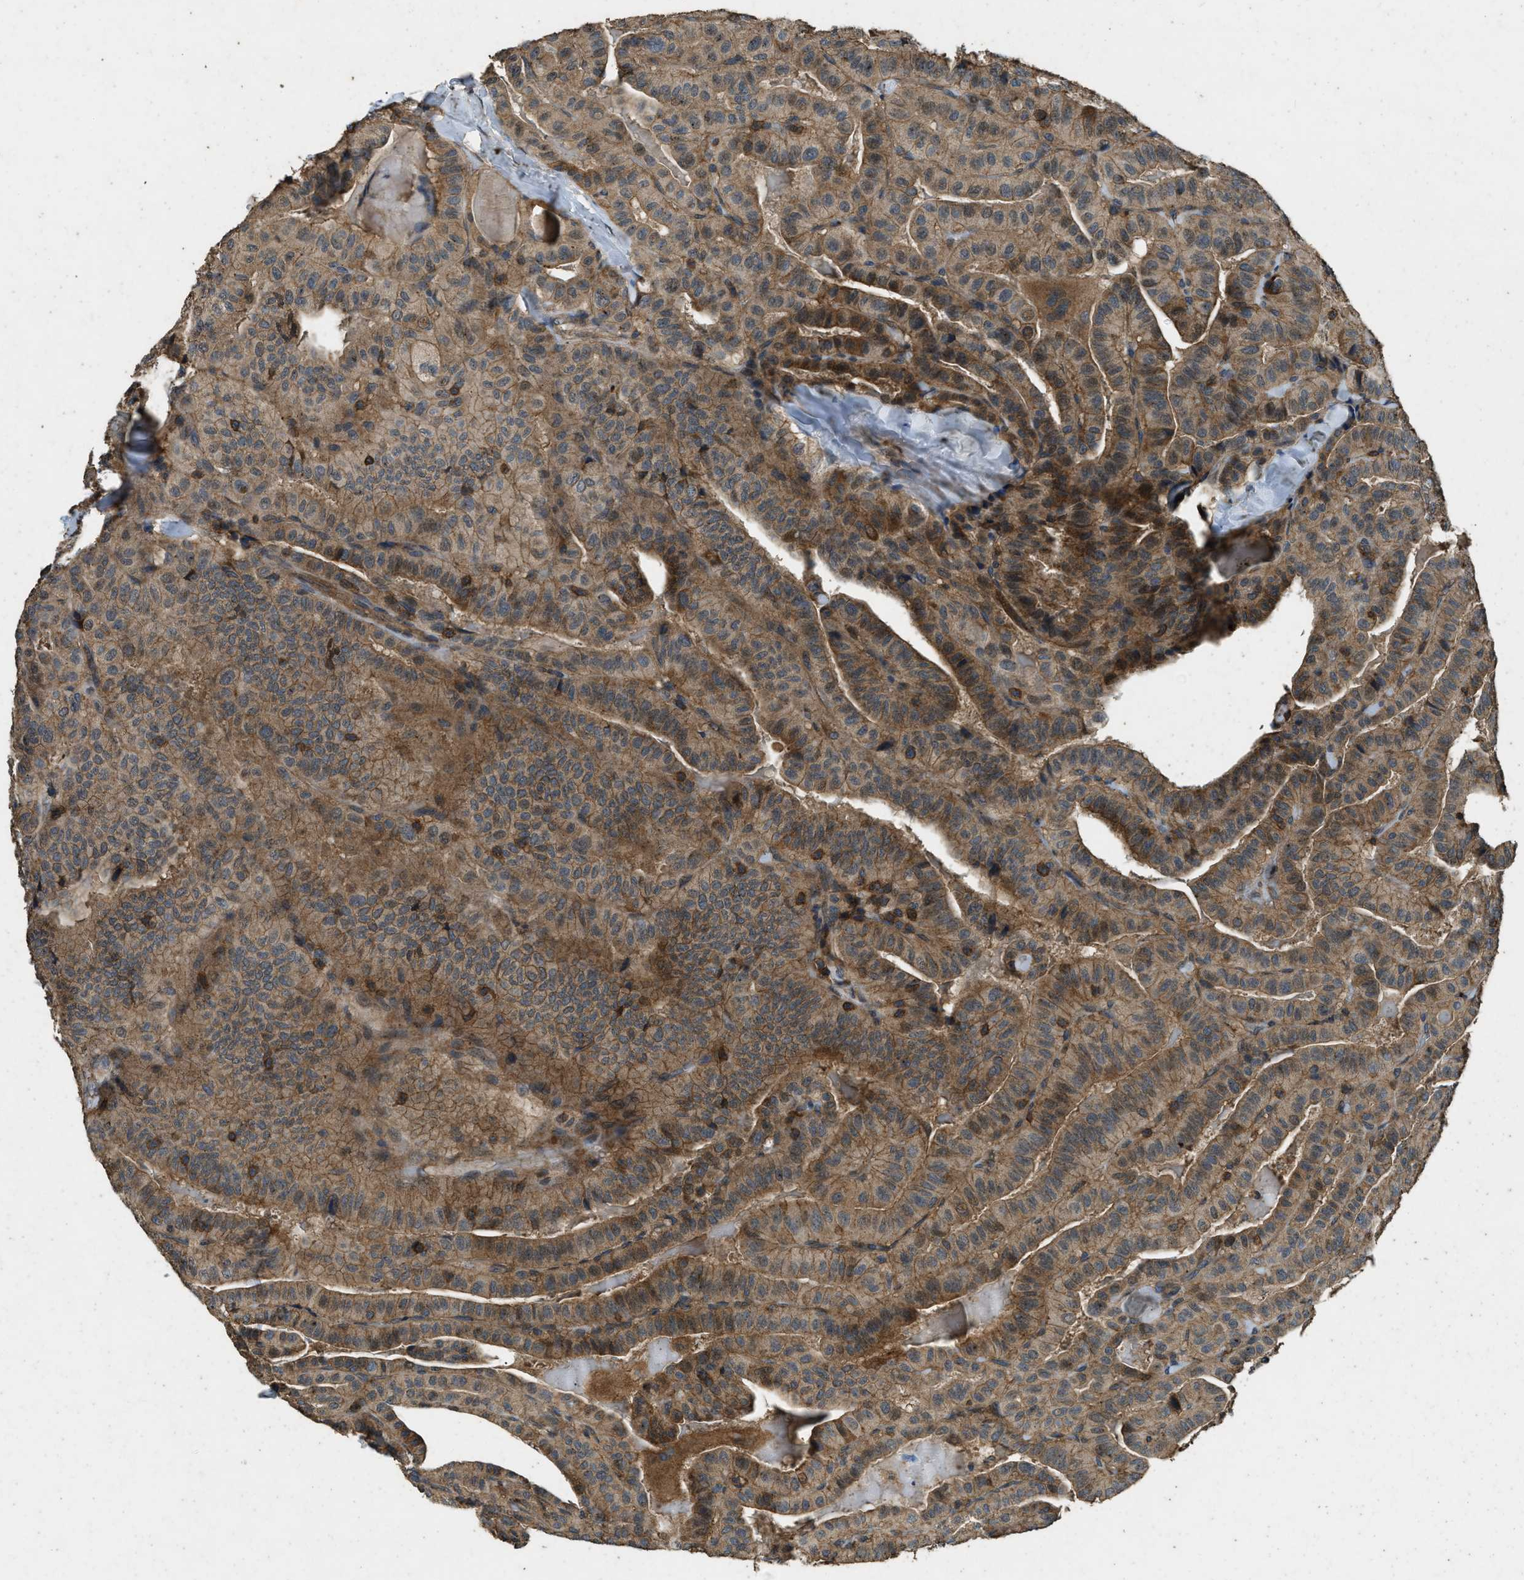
{"staining": {"intensity": "moderate", "quantity": ">75%", "location": "cytoplasmic/membranous"}, "tissue": "thyroid cancer", "cell_type": "Tumor cells", "image_type": "cancer", "snomed": [{"axis": "morphology", "description": "Papillary adenocarcinoma, NOS"}, {"axis": "topography", "description": "Thyroid gland"}], "caption": "This histopathology image displays thyroid cancer stained with immunohistochemistry to label a protein in brown. The cytoplasmic/membranous of tumor cells show moderate positivity for the protein. Nuclei are counter-stained blue.", "gene": "ATP8B1", "patient": {"sex": "male", "age": 77}}